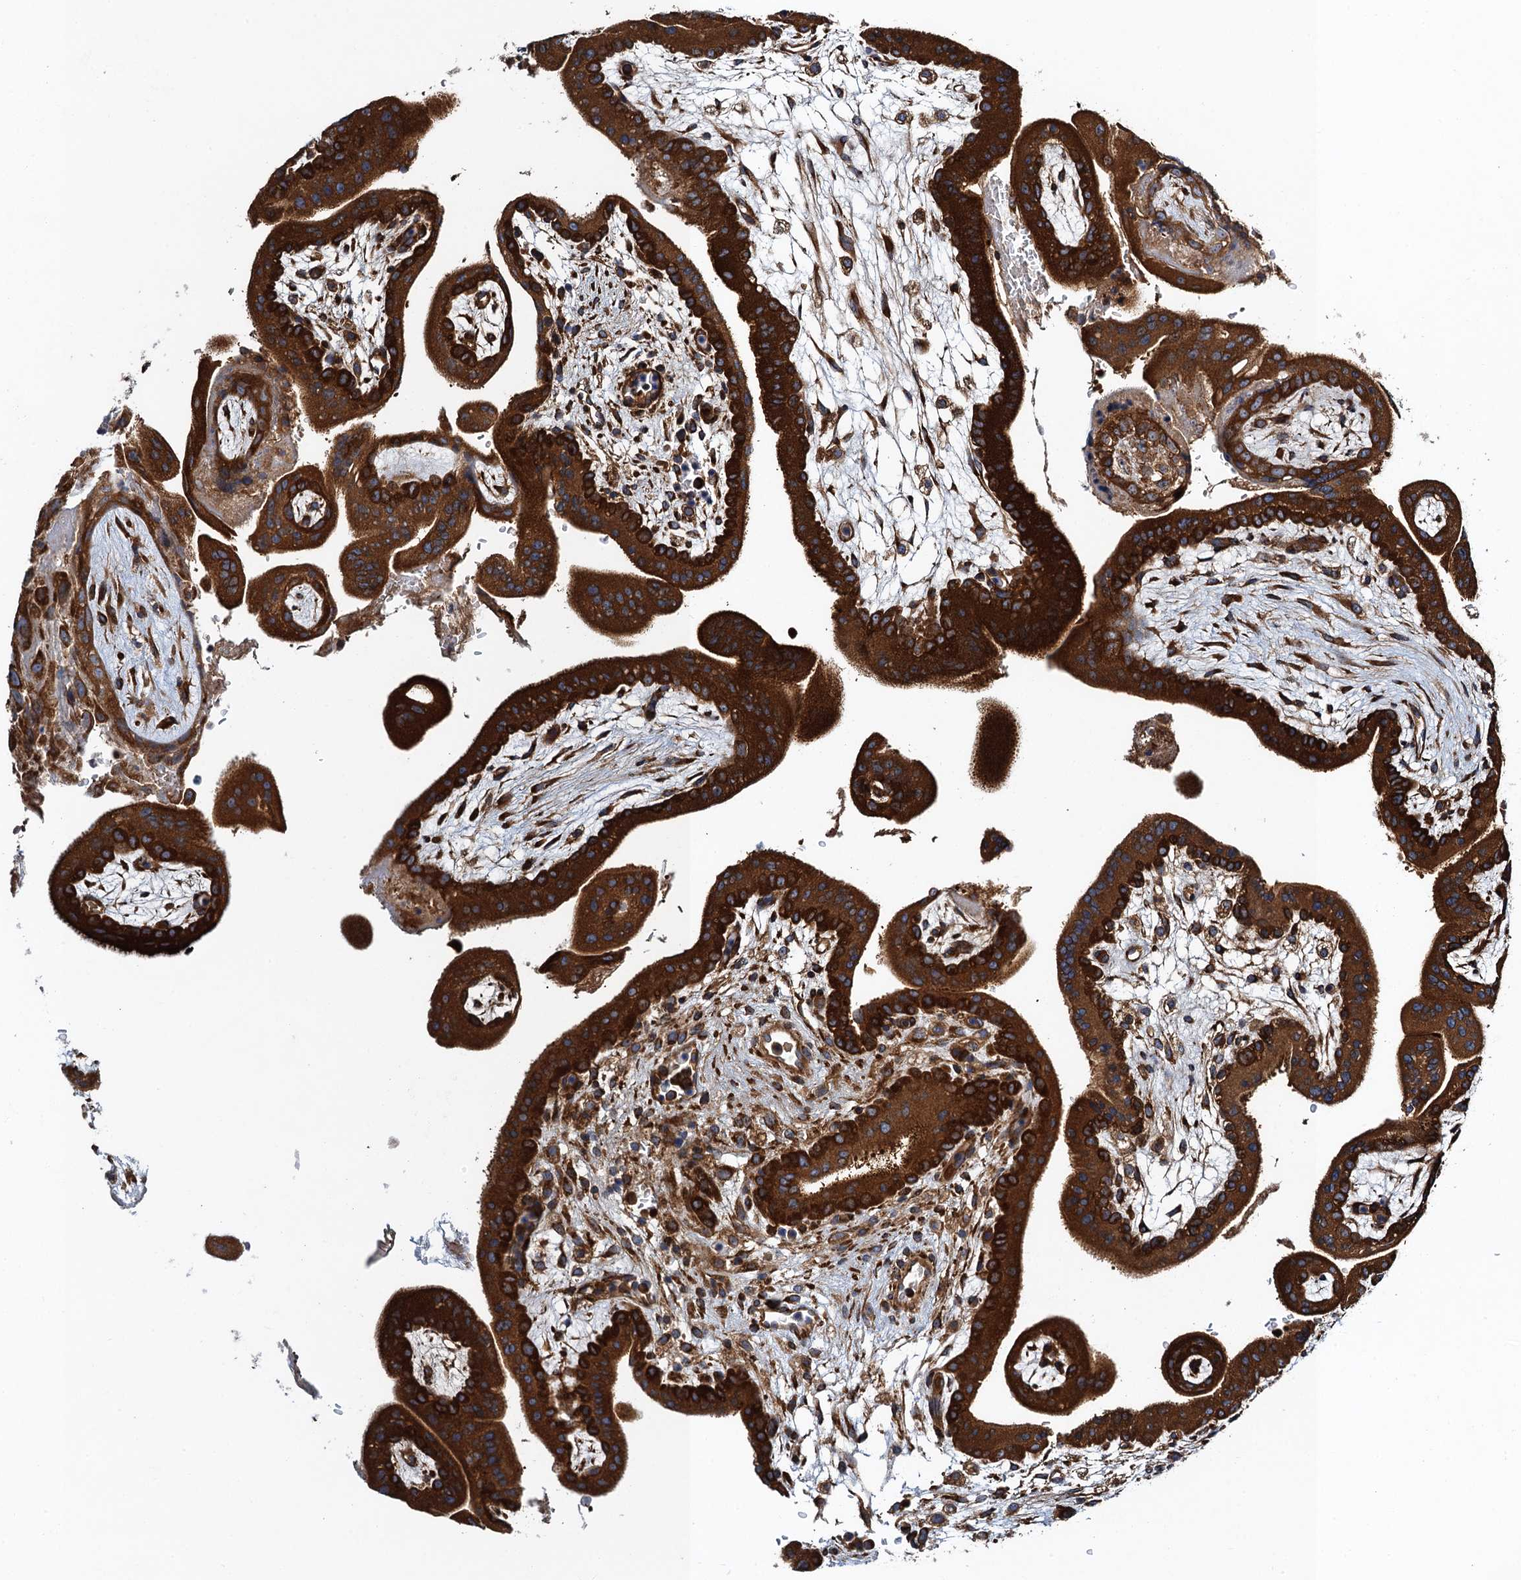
{"staining": {"intensity": "strong", "quantity": ">75%", "location": "cytoplasmic/membranous"}, "tissue": "placenta", "cell_type": "Trophoblastic cells", "image_type": "normal", "snomed": [{"axis": "morphology", "description": "Normal tissue, NOS"}, {"axis": "topography", "description": "Placenta"}], "caption": "A histopathology image showing strong cytoplasmic/membranous staining in about >75% of trophoblastic cells in benign placenta, as visualized by brown immunohistochemical staining.", "gene": "MDM1", "patient": {"sex": "female", "age": 35}}